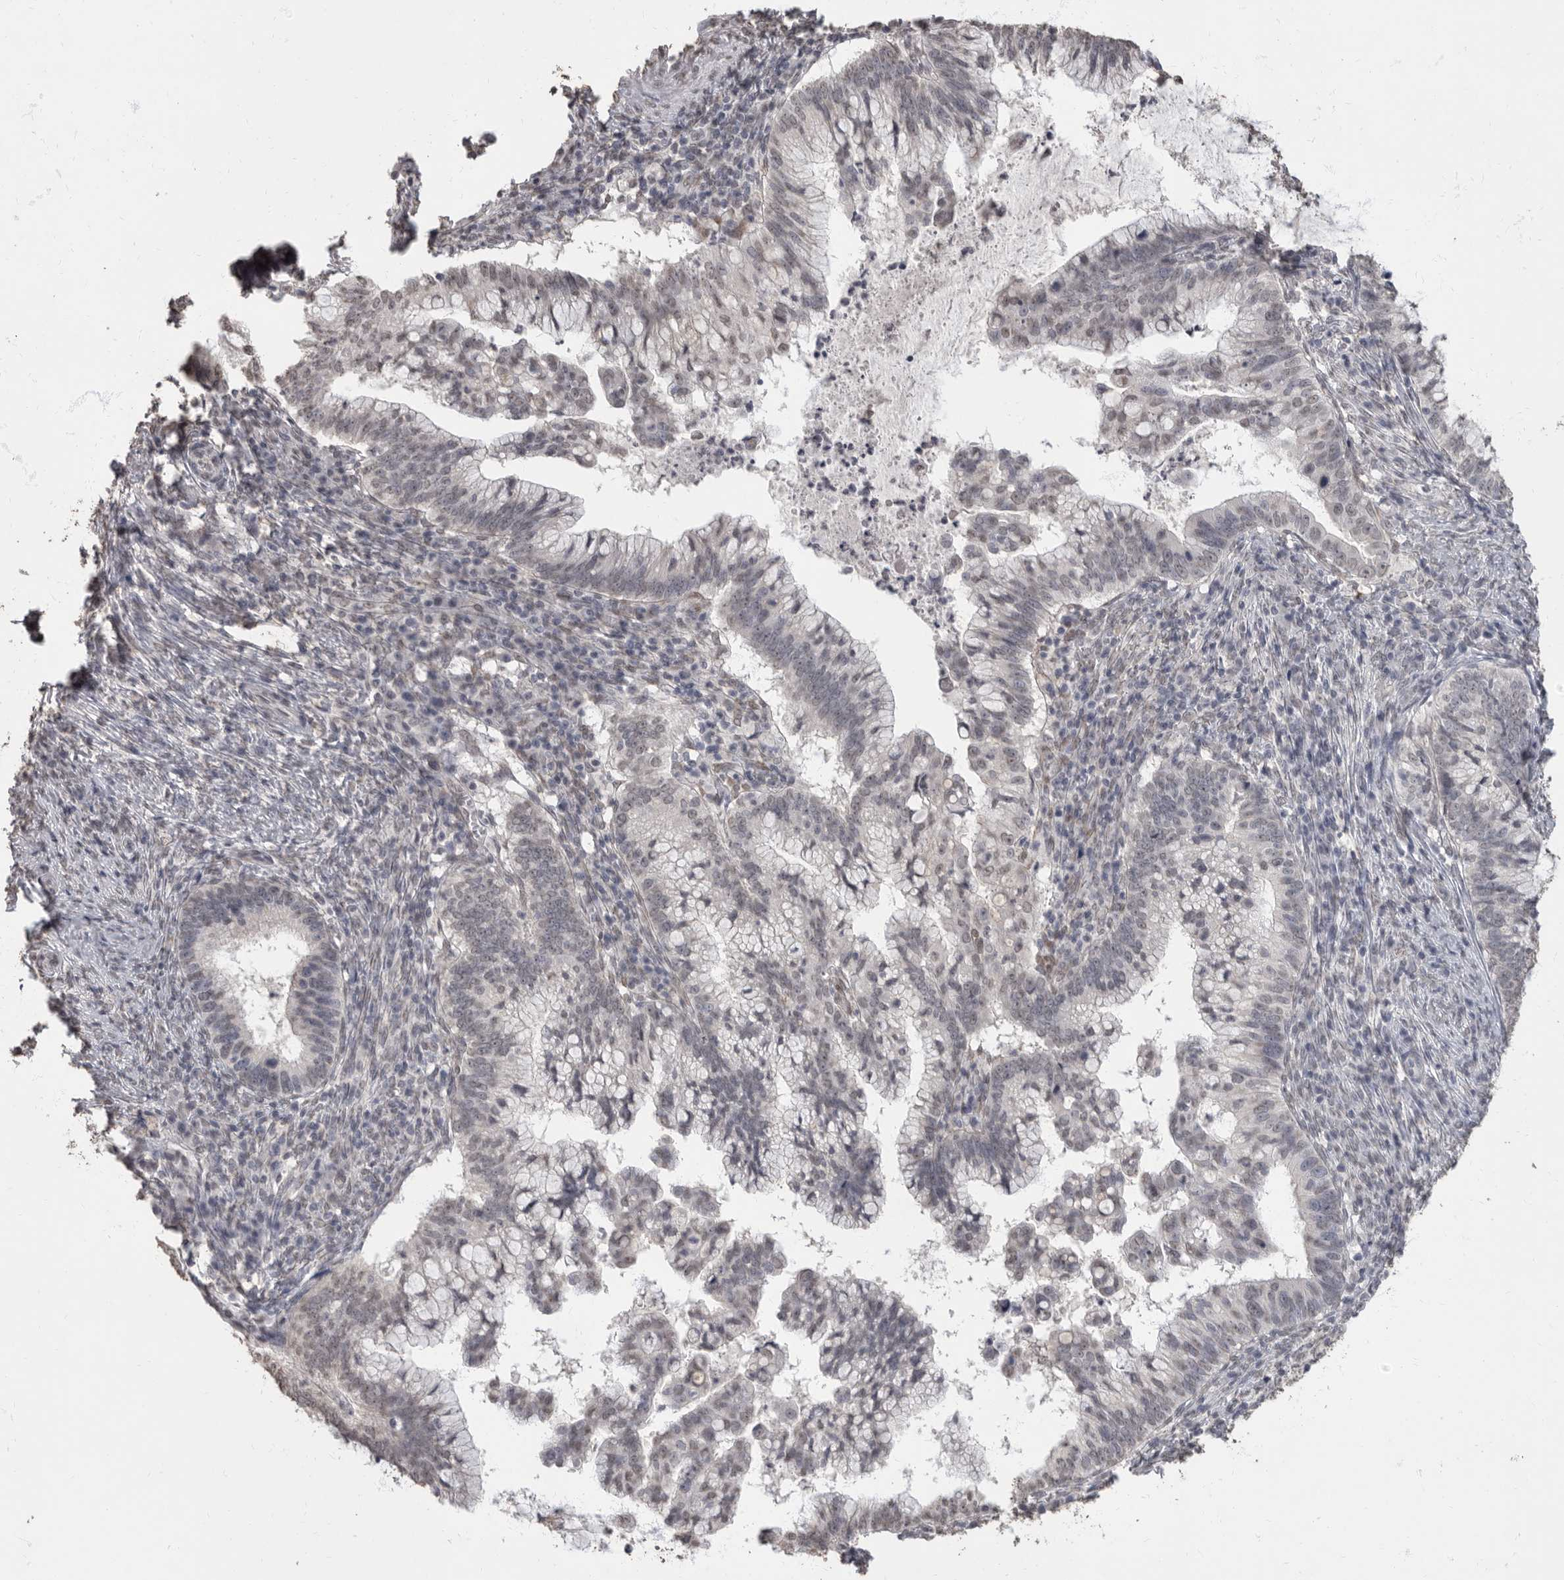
{"staining": {"intensity": "negative", "quantity": "none", "location": "none"}, "tissue": "cervical cancer", "cell_type": "Tumor cells", "image_type": "cancer", "snomed": [{"axis": "morphology", "description": "Adenocarcinoma, NOS"}, {"axis": "topography", "description": "Cervix"}], "caption": "Immunohistochemical staining of human adenocarcinoma (cervical) shows no significant expression in tumor cells.", "gene": "NBL1", "patient": {"sex": "female", "age": 36}}